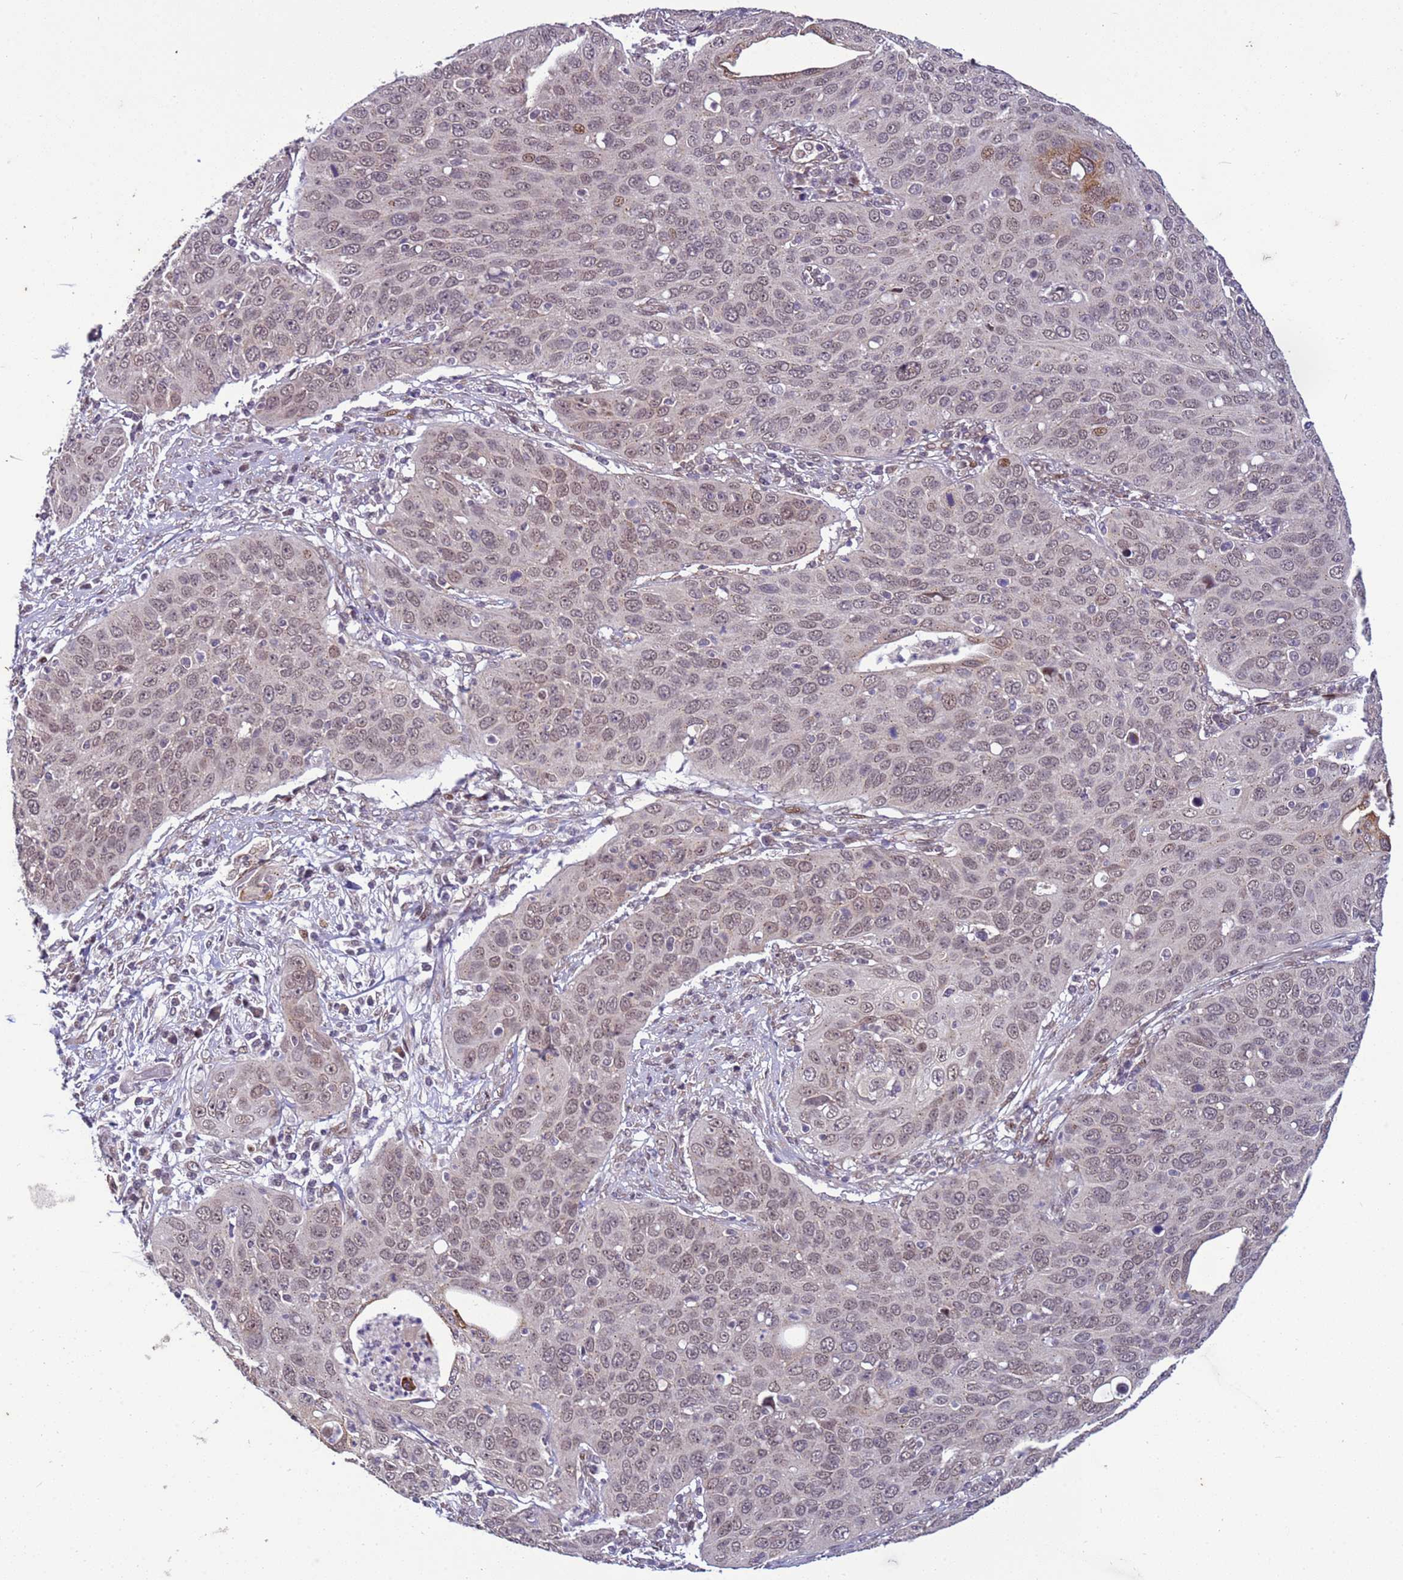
{"staining": {"intensity": "weak", "quantity": ">75%", "location": "nuclear"}, "tissue": "cervical cancer", "cell_type": "Tumor cells", "image_type": "cancer", "snomed": [{"axis": "morphology", "description": "Squamous cell carcinoma, NOS"}, {"axis": "topography", "description": "Cervix"}], "caption": "Cervical squamous cell carcinoma stained with a protein marker exhibits weak staining in tumor cells.", "gene": "SHC3", "patient": {"sex": "female", "age": 36}}